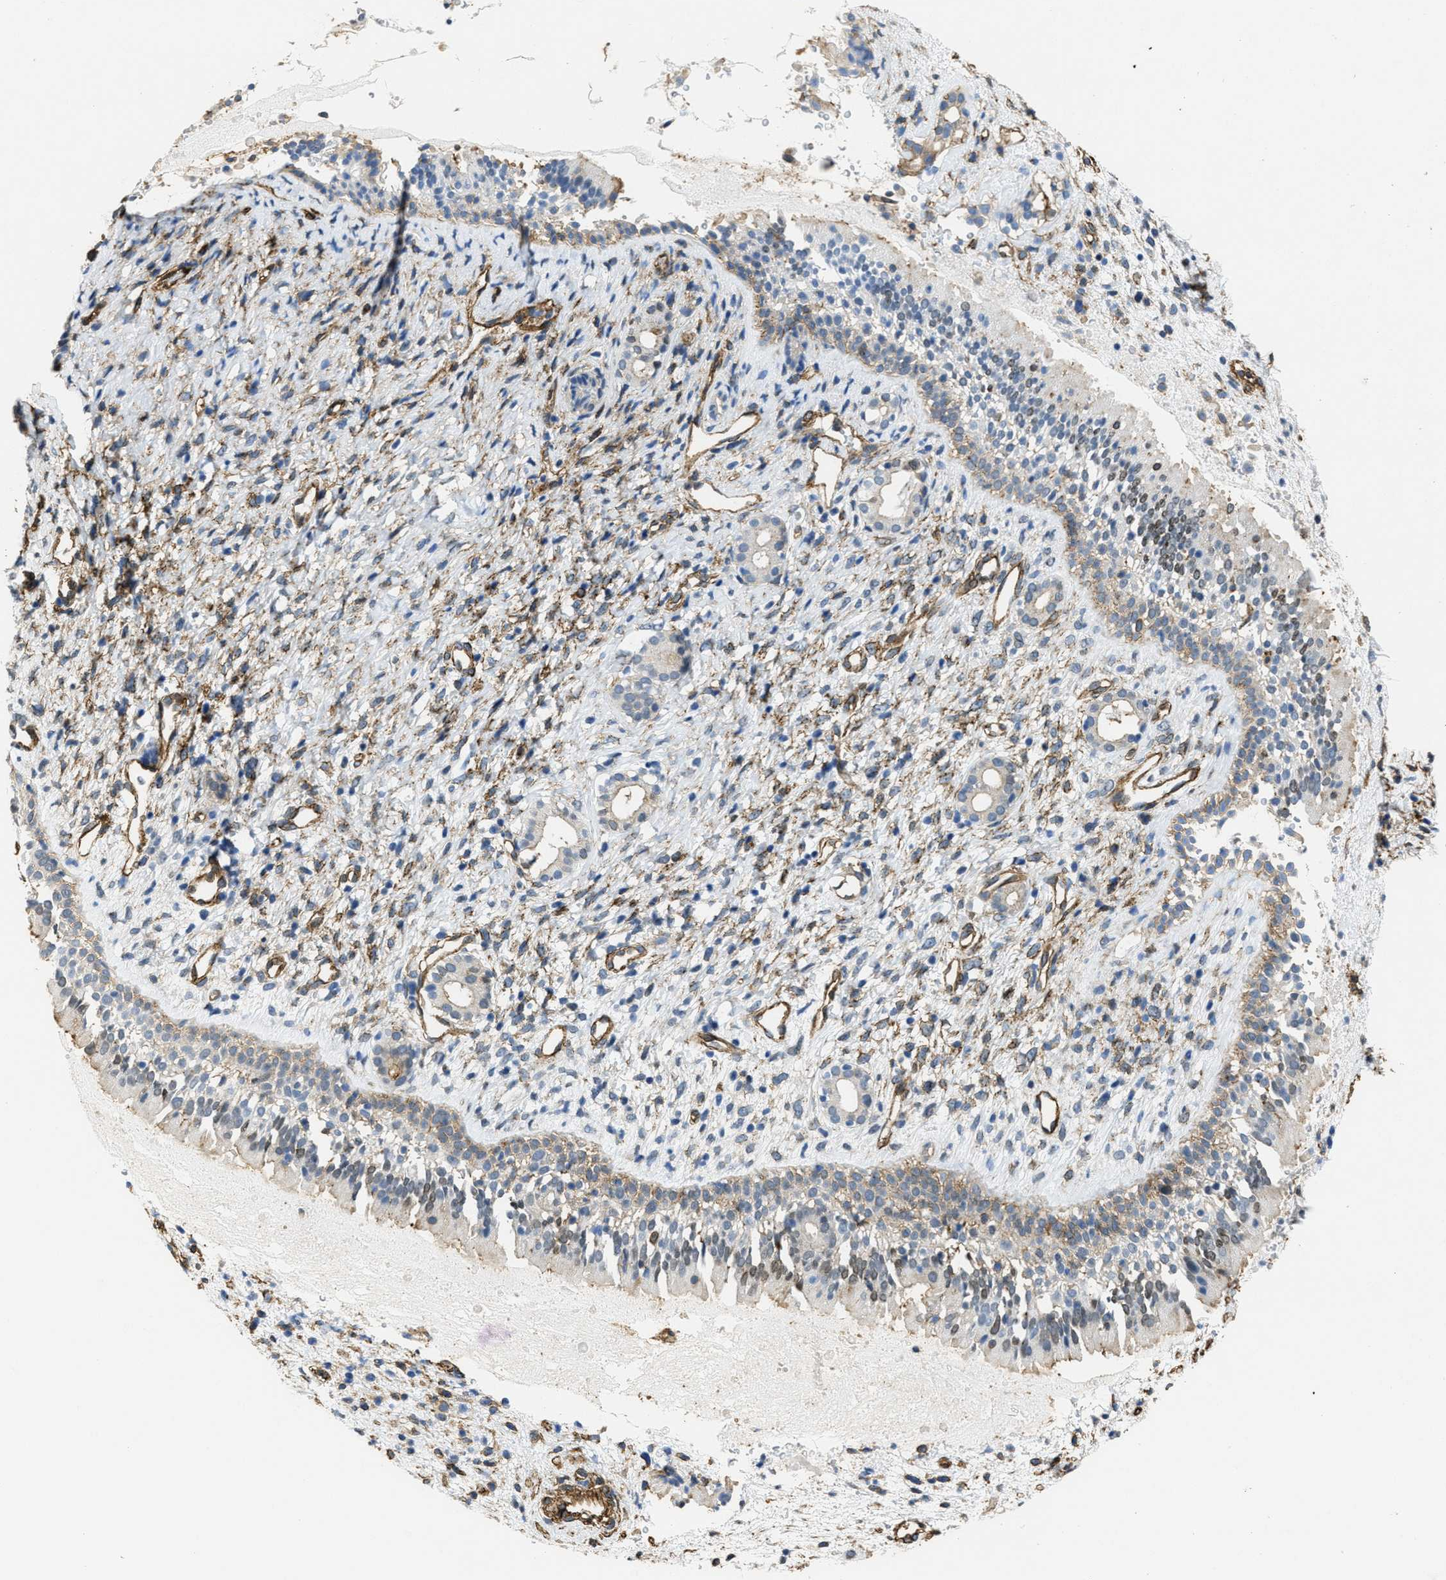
{"staining": {"intensity": "weak", "quantity": "25%-75%", "location": "cytoplasmic/membranous,nuclear"}, "tissue": "nasopharynx", "cell_type": "Respiratory epithelial cells", "image_type": "normal", "snomed": [{"axis": "morphology", "description": "Normal tissue, NOS"}, {"axis": "topography", "description": "Nasopharynx"}], "caption": "An image of human nasopharynx stained for a protein reveals weak cytoplasmic/membranous,nuclear brown staining in respiratory epithelial cells. (Stains: DAB in brown, nuclei in blue, Microscopy: brightfield microscopy at high magnification).", "gene": "NAB1", "patient": {"sex": "male", "age": 22}}